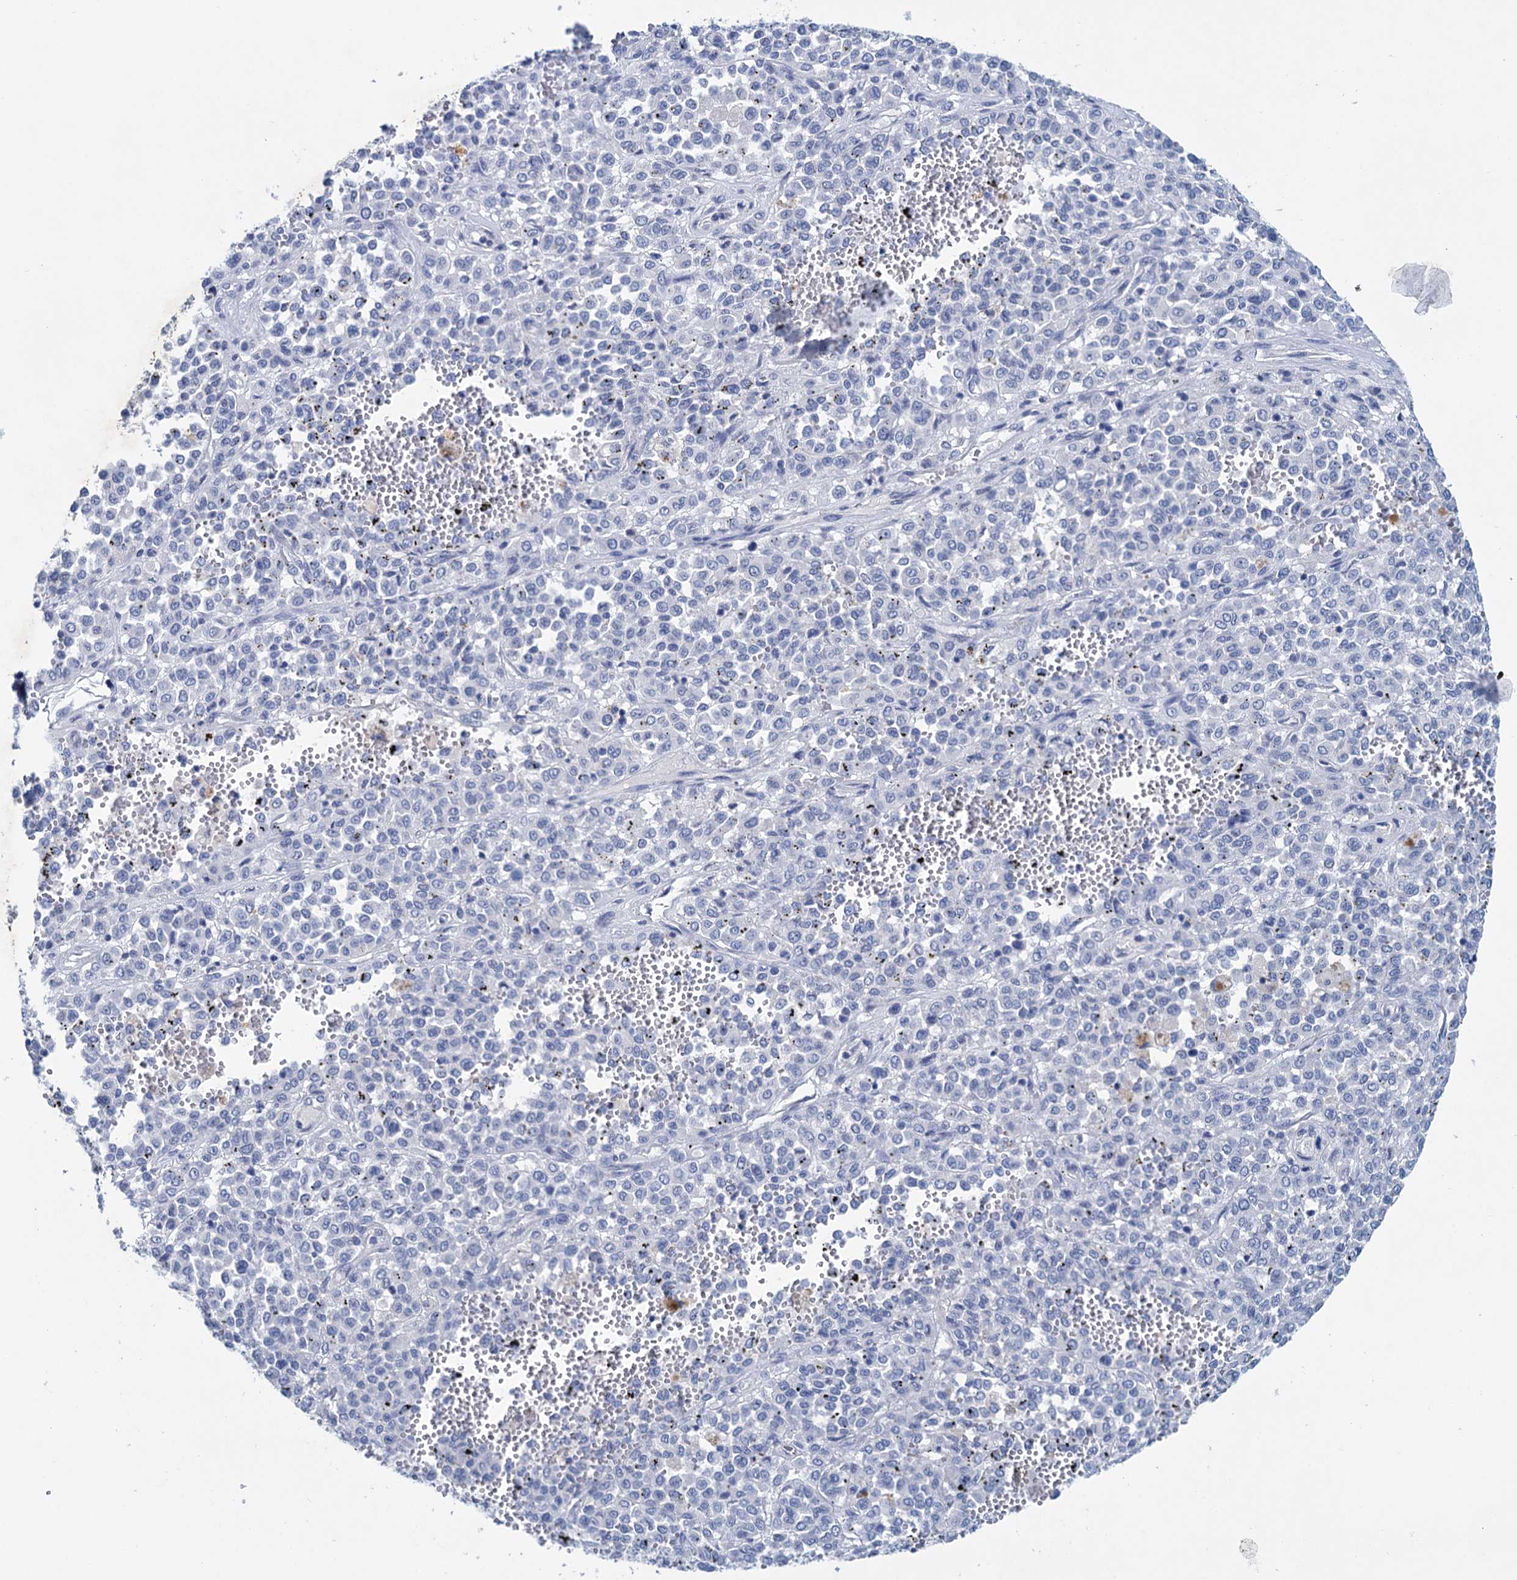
{"staining": {"intensity": "negative", "quantity": "none", "location": "none"}, "tissue": "melanoma", "cell_type": "Tumor cells", "image_type": "cancer", "snomed": [{"axis": "morphology", "description": "Malignant melanoma, Metastatic site"}, {"axis": "topography", "description": "Pancreas"}], "caption": "Immunohistochemistry (IHC) of human melanoma reveals no staining in tumor cells.", "gene": "MYOZ3", "patient": {"sex": "female", "age": 30}}